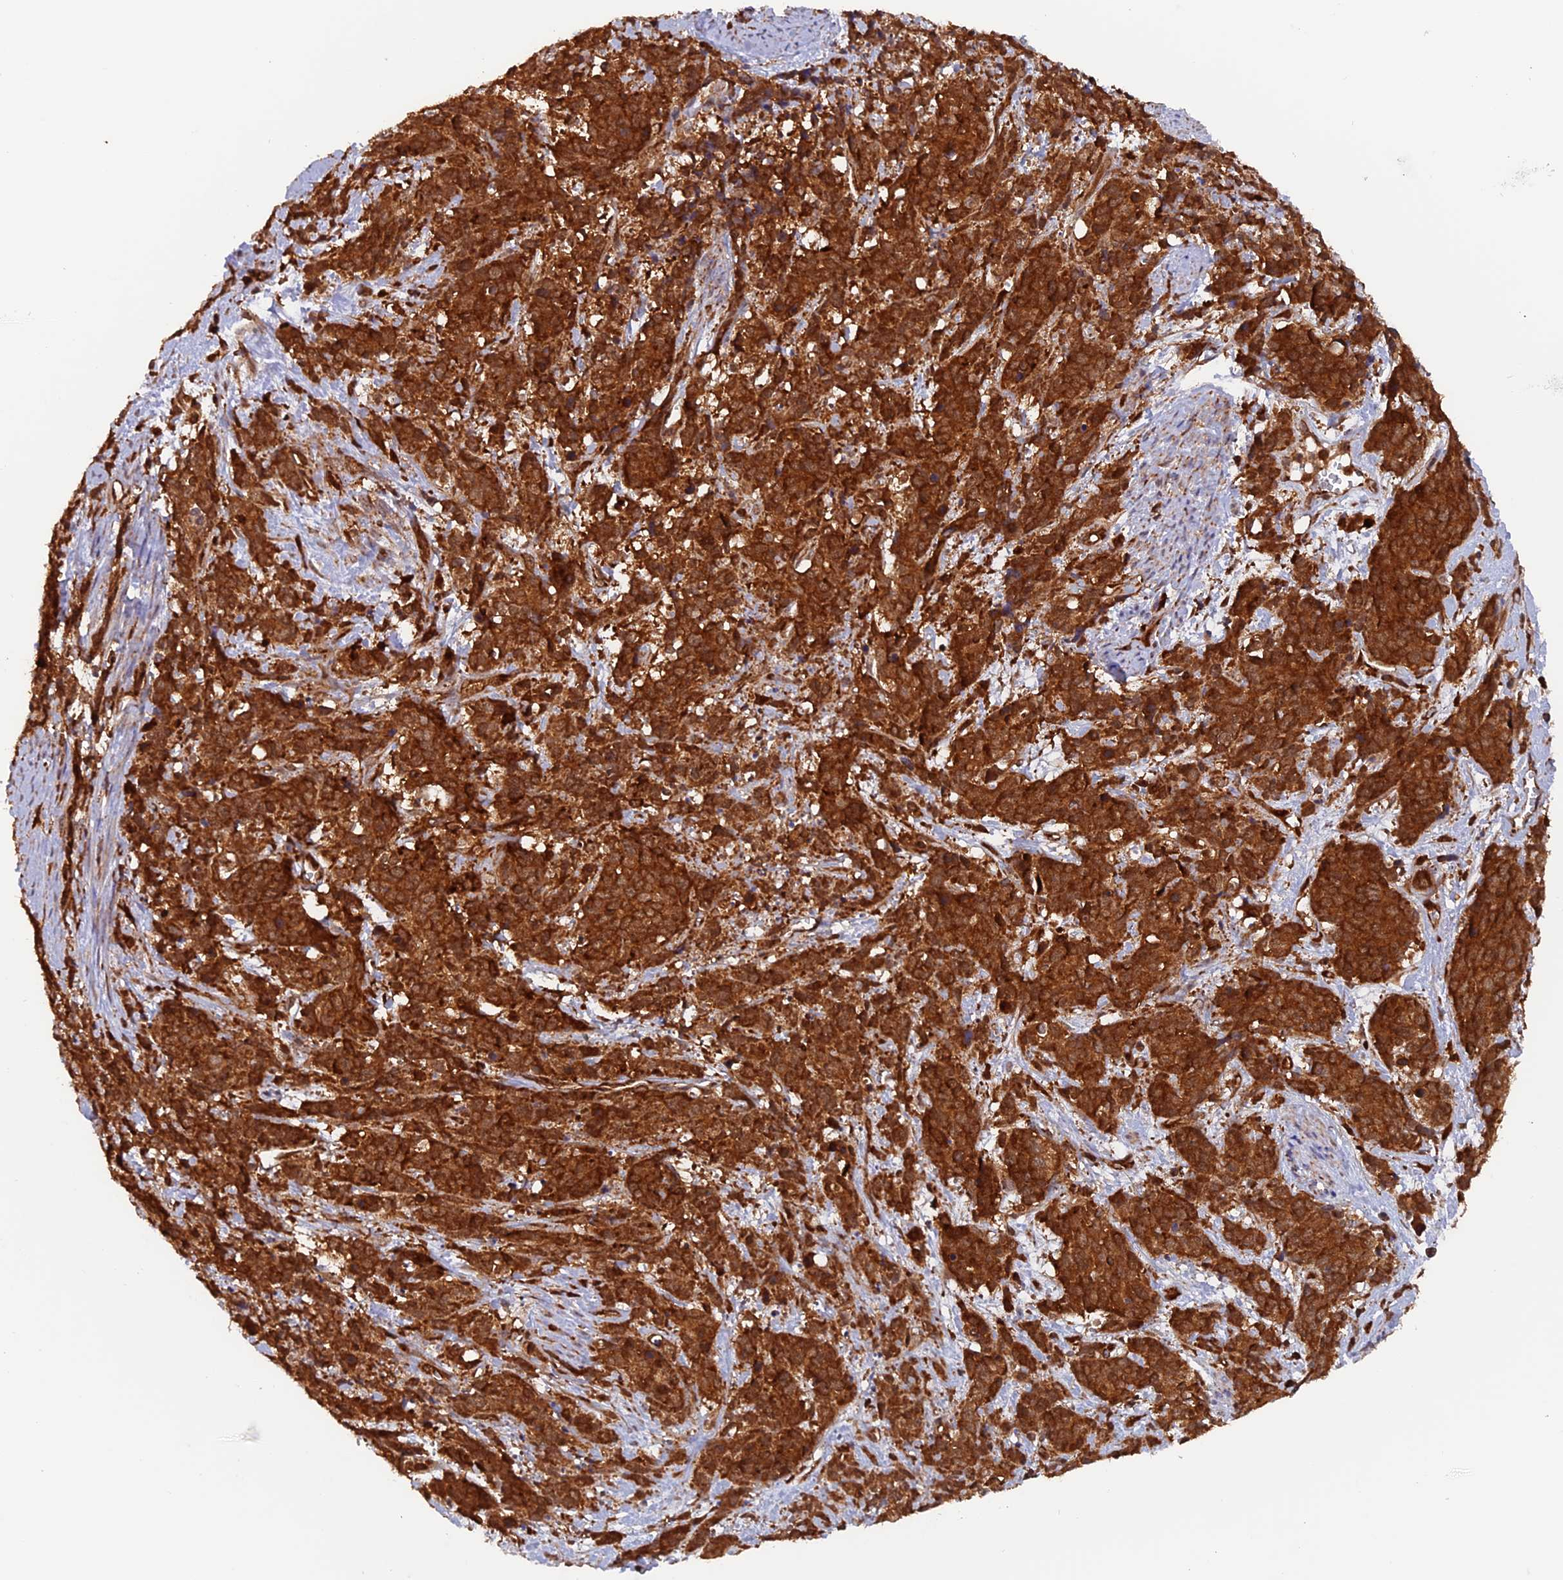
{"staining": {"intensity": "strong", "quantity": ">75%", "location": "cytoplasmic/membranous"}, "tissue": "cervical cancer", "cell_type": "Tumor cells", "image_type": "cancer", "snomed": [{"axis": "morphology", "description": "Squamous cell carcinoma, NOS"}, {"axis": "topography", "description": "Cervix"}], "caption": "A brown stain labels strong cytoplasmic/membranous staining of a protein in human cervical cancer tumor cells. (brown staining indicates protein expression, while blue staining denotes nuclei).", "gene": "DTYMK", "patient": {"sex": "female", "age": 60}}